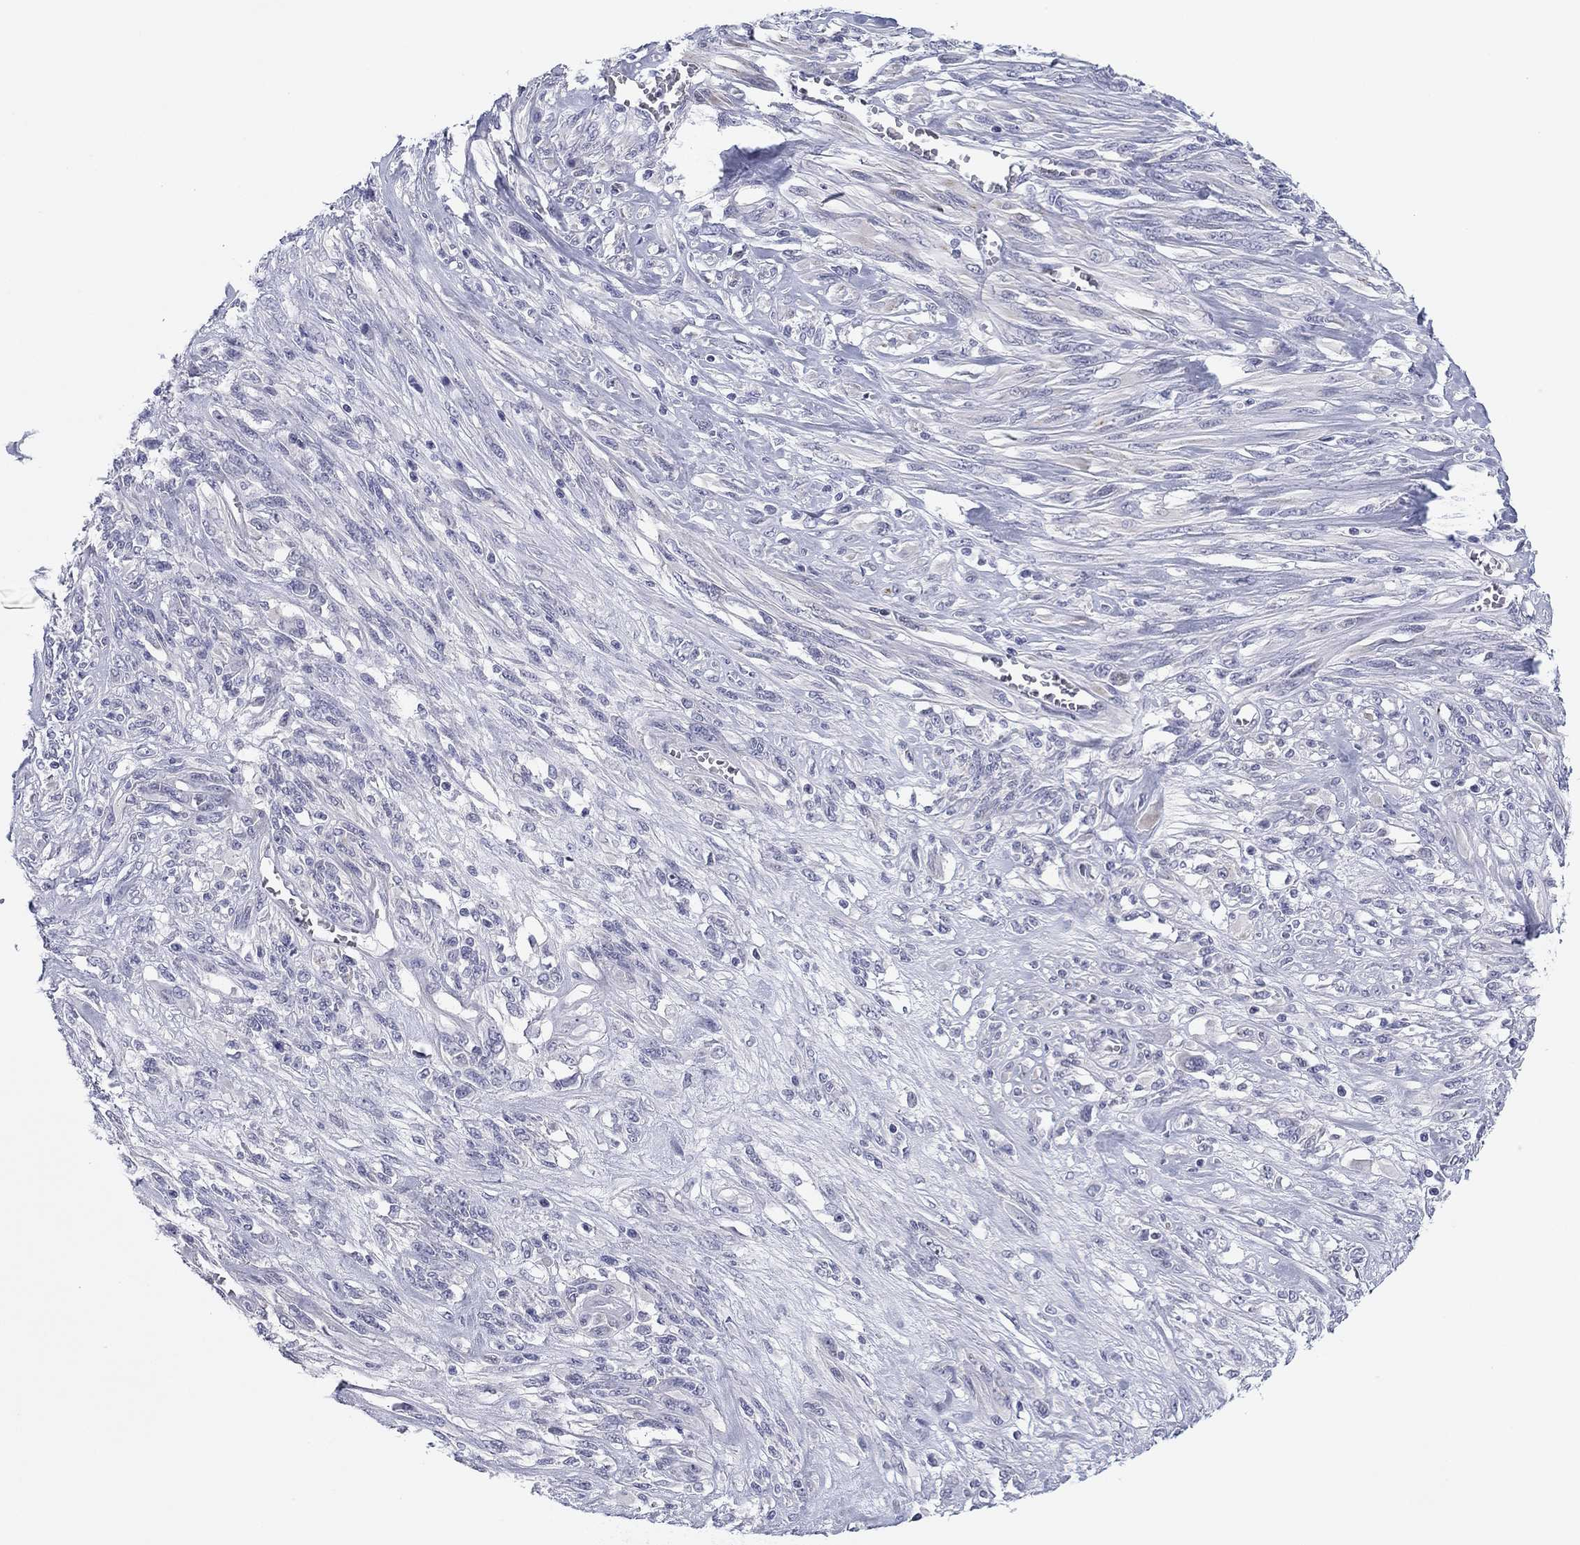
{"staining": {"intensity": "negative", "quantity": "none", "location": "none"}, "tissue": "melanoma", "cell_type": "Tumor cells", "image_type": "cancer", "snomed": [{"axis": "morphology", "description": "Malignant melanoma, NOS"}, {"axis": "topography", "description": "Skin"}], "caption": "Immunohistochemical staining of human melanoma shows no significant staining in tumor cells.", "gene": "PRPH", "patient": {"sex": "female", "age": 91}}